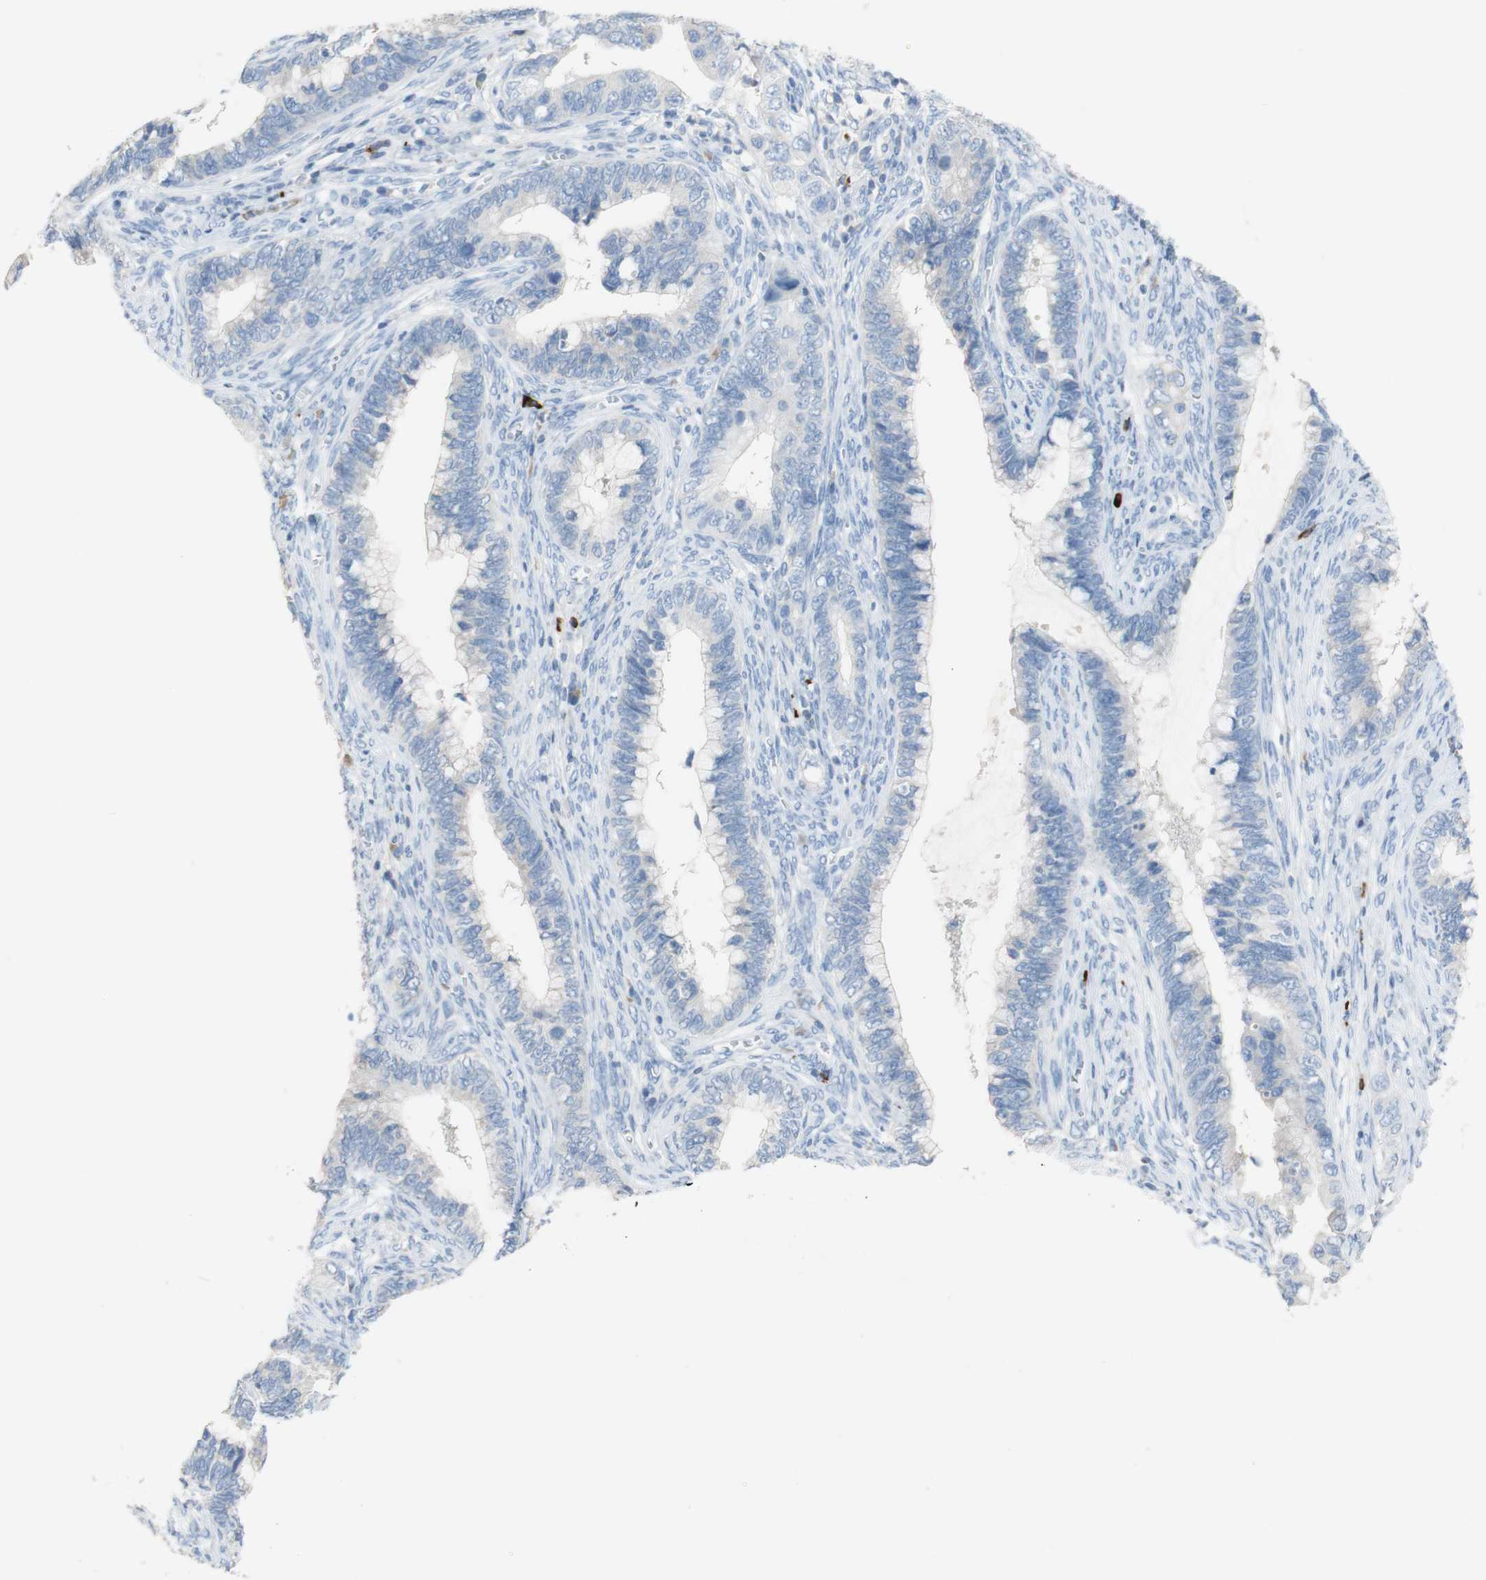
{"staining": {"intensity": "negative", "quantity": "none", "location": "none"}, "tissue": "cervical cancer", "cell_type": "Tumor cells", "image_type": "cancer", "snomed": [{"axis": "morphology", "description": "Adenocarcinoma, NOS"}, {"axis": "topography", "description": "Cervix"}], "caption": "This is a image of IHC staining of cervical cancer, which shows no staining in tumor cells.", "gene": "PACSIN1", "patient": {"sex": "female", "age": 44}}